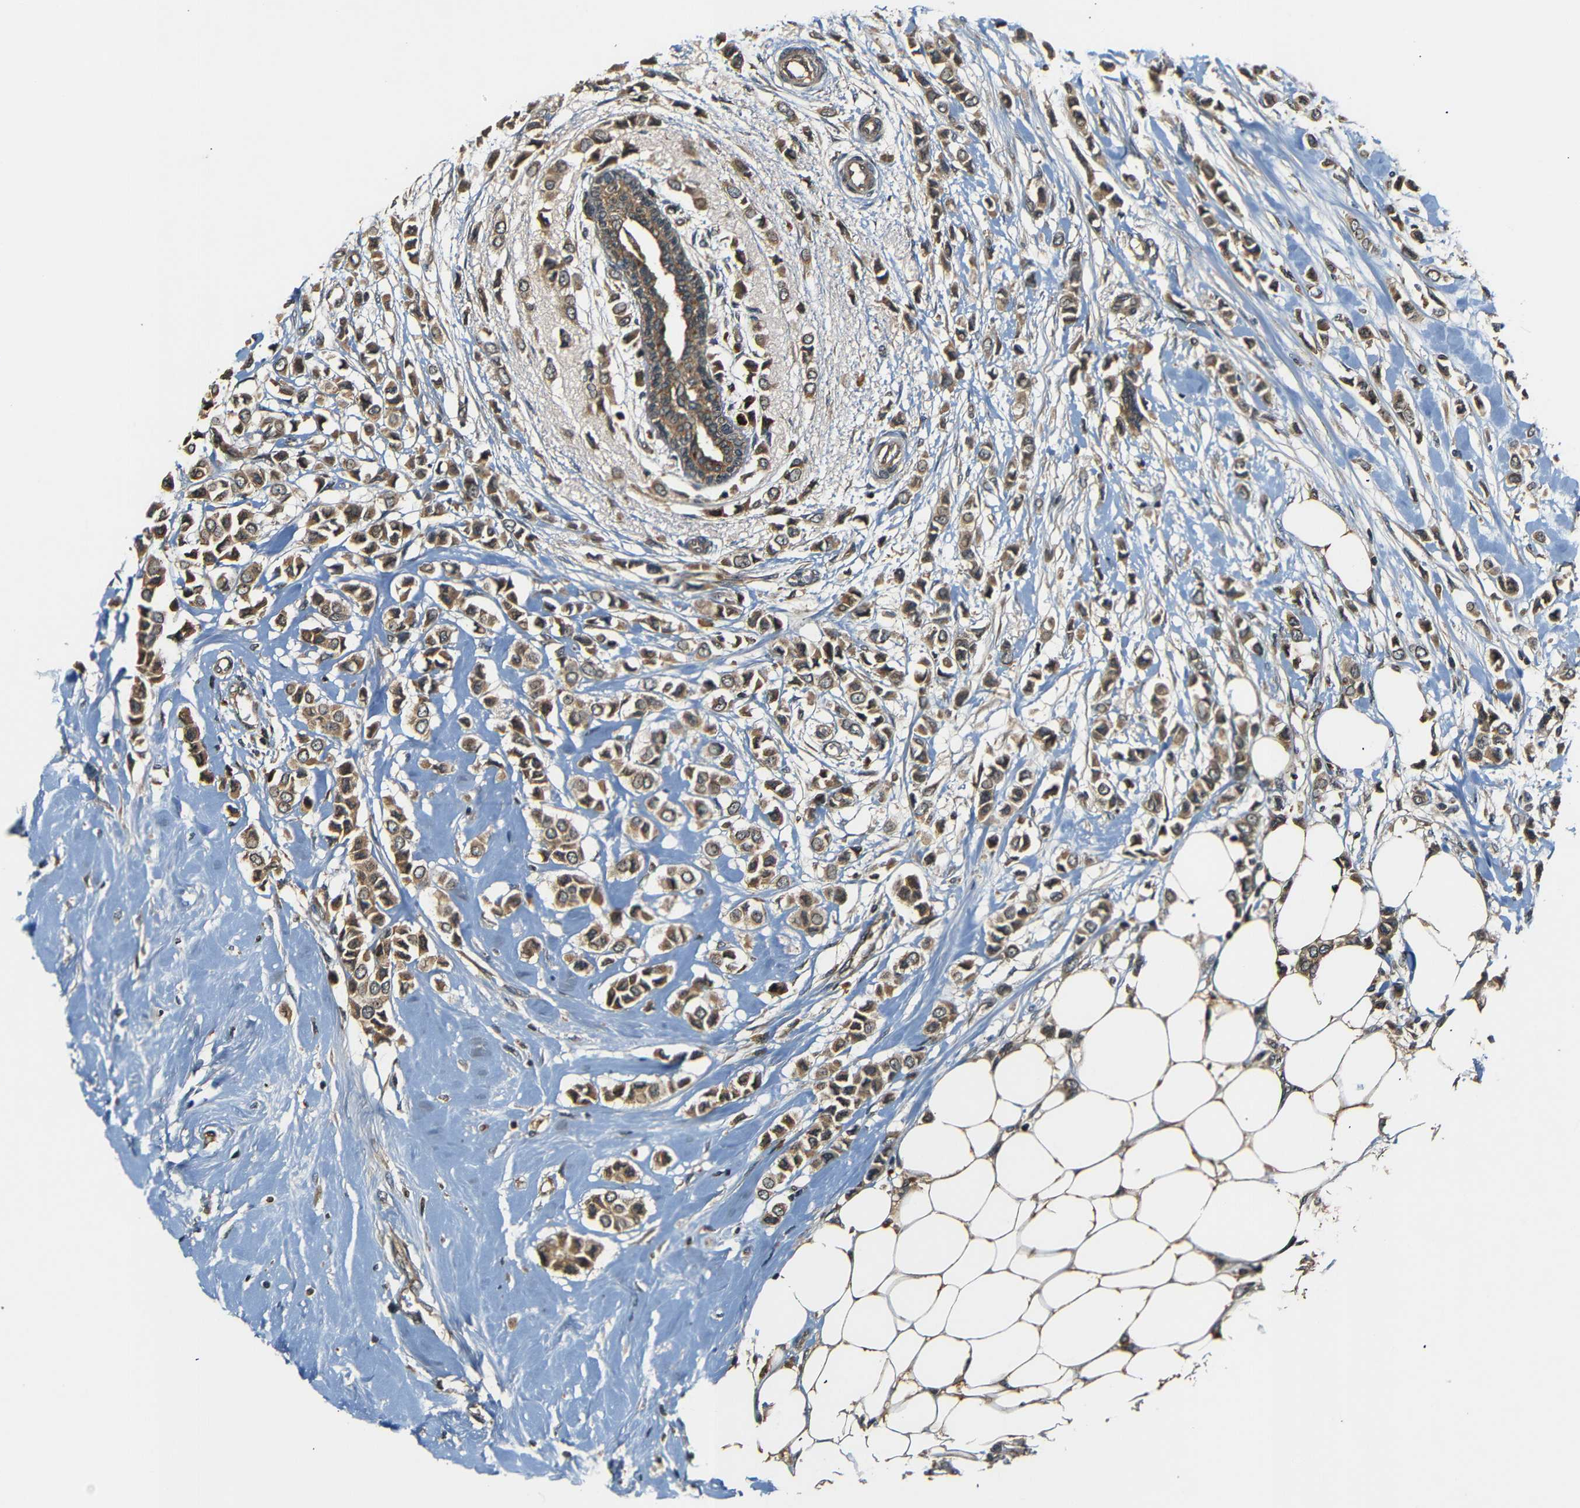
{"staining": {"intensity": "weak", "quantity": ">75%", "location": "cytoplasmic/membranous"}, "tissue": "breast cancer", "cell_type": "Tumor cells", "image_type": "cancer", "snomed": [{"axis": "morphology", "description": "Lobular carcinoma"}, {"axis": "topography", "description": "Breast"}], "caption": "Immunohistochemistry staining of lobular carcinoma (breast), which shows low levels of weak cytoplasmic/membranous positivity in approximately >75% of tumor cells indicating weak cytoplasmic/membranous protein expression. The staining was performed using DAB (brown) for protein detection and nuclei were counterstained in hematoxylin (blue).", "gene": "TANK", "patient": {"sex": "female", "age": 51}}